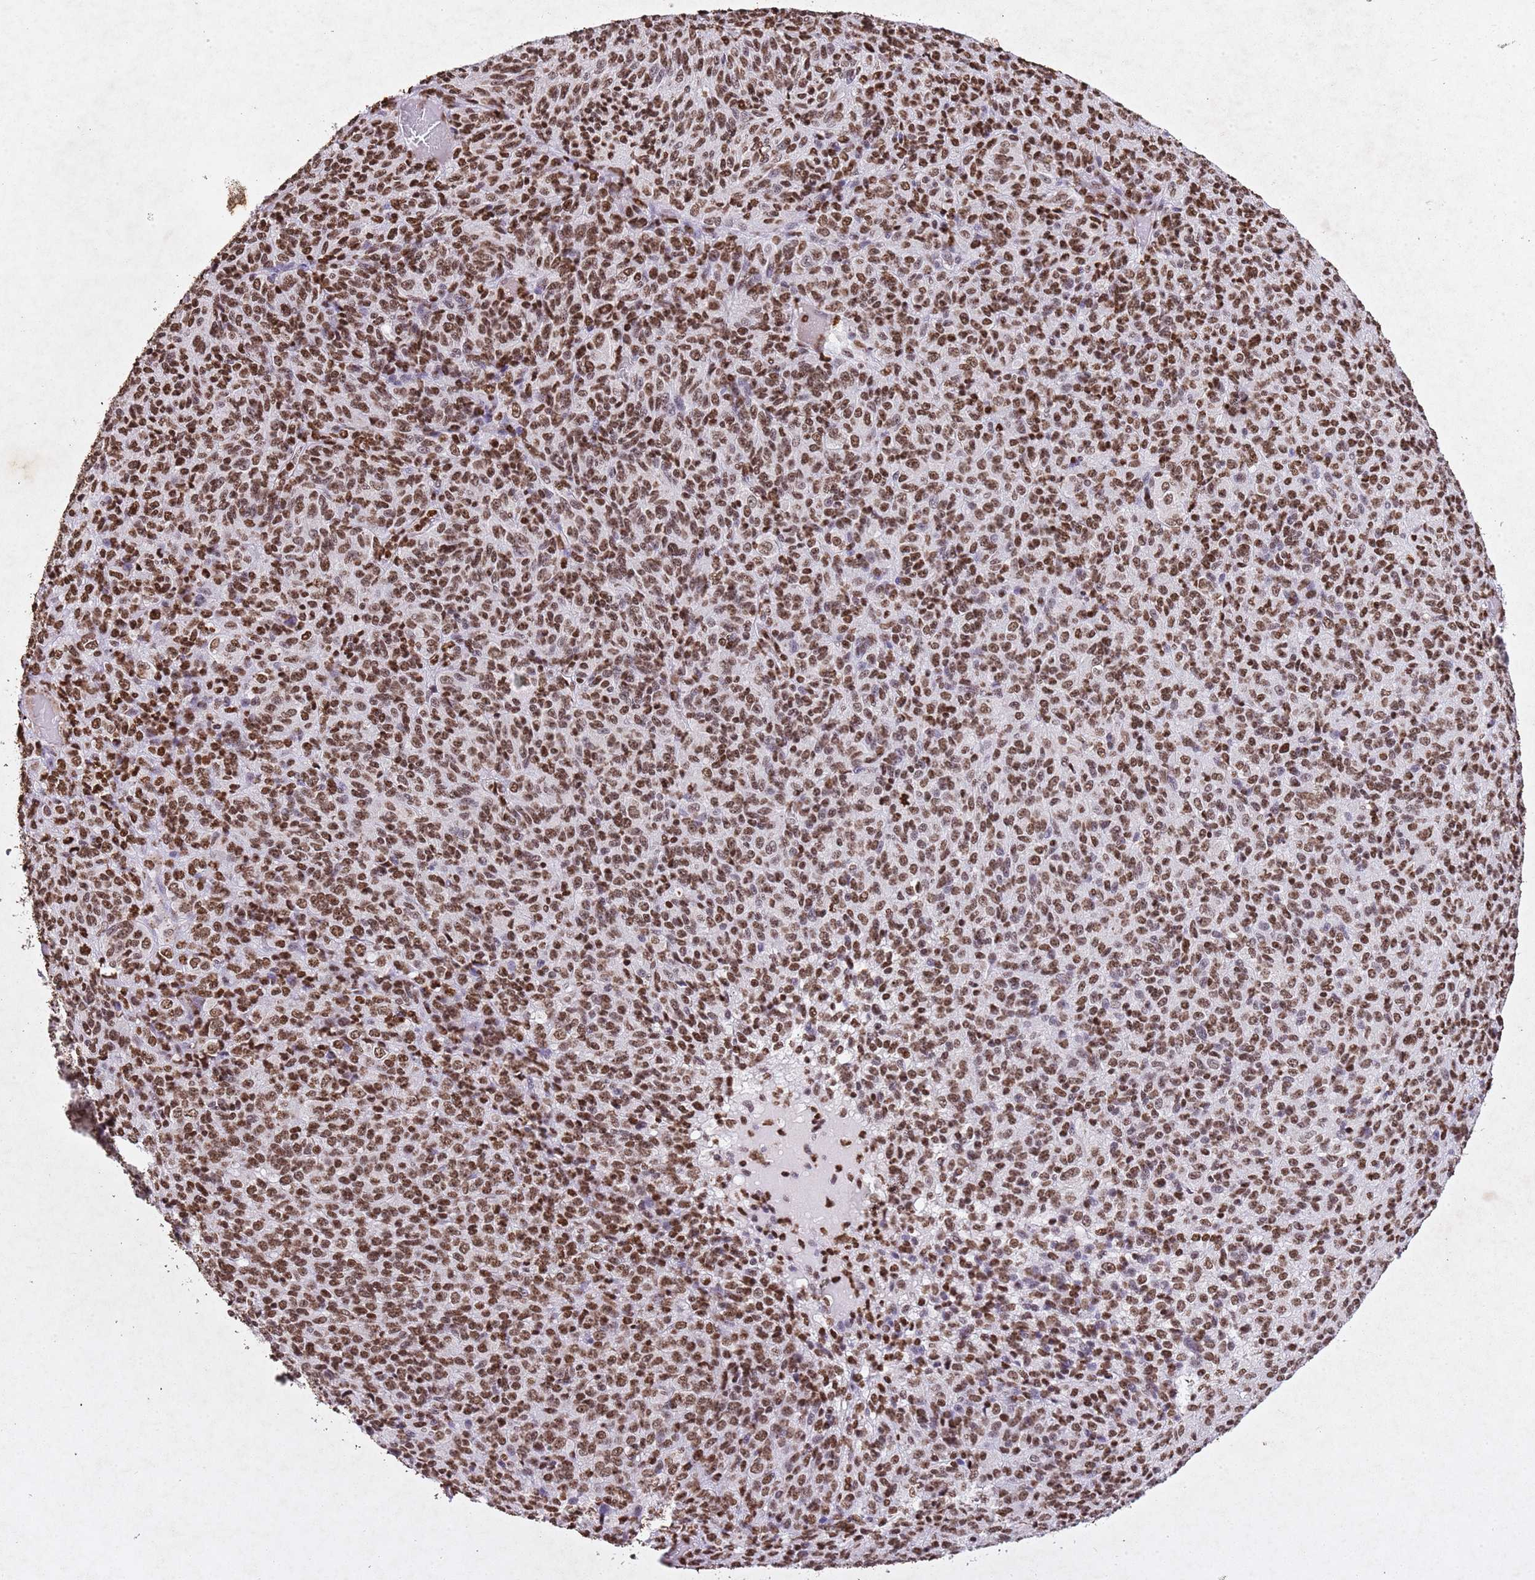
{"staining": {"intensity": "moderate", "quantity": ">75%", "location": "nuclear"}, "tissue": "melanoma", "cell_type": "Tumor cells", "image_type": "cancer", "snomed": [{"axis": "morphology", "description": "Malignant melanoma, Metastatic site"}, {"axis": "topography", "description": "Brain"}], "caption": "Immunohistochemical staining of melanoma demonstrates moderate nuclear protein staining in approximately >75% of tumor cells.", "gene": "BMAL1", "patient": {"sex": "female", "age": 56}}